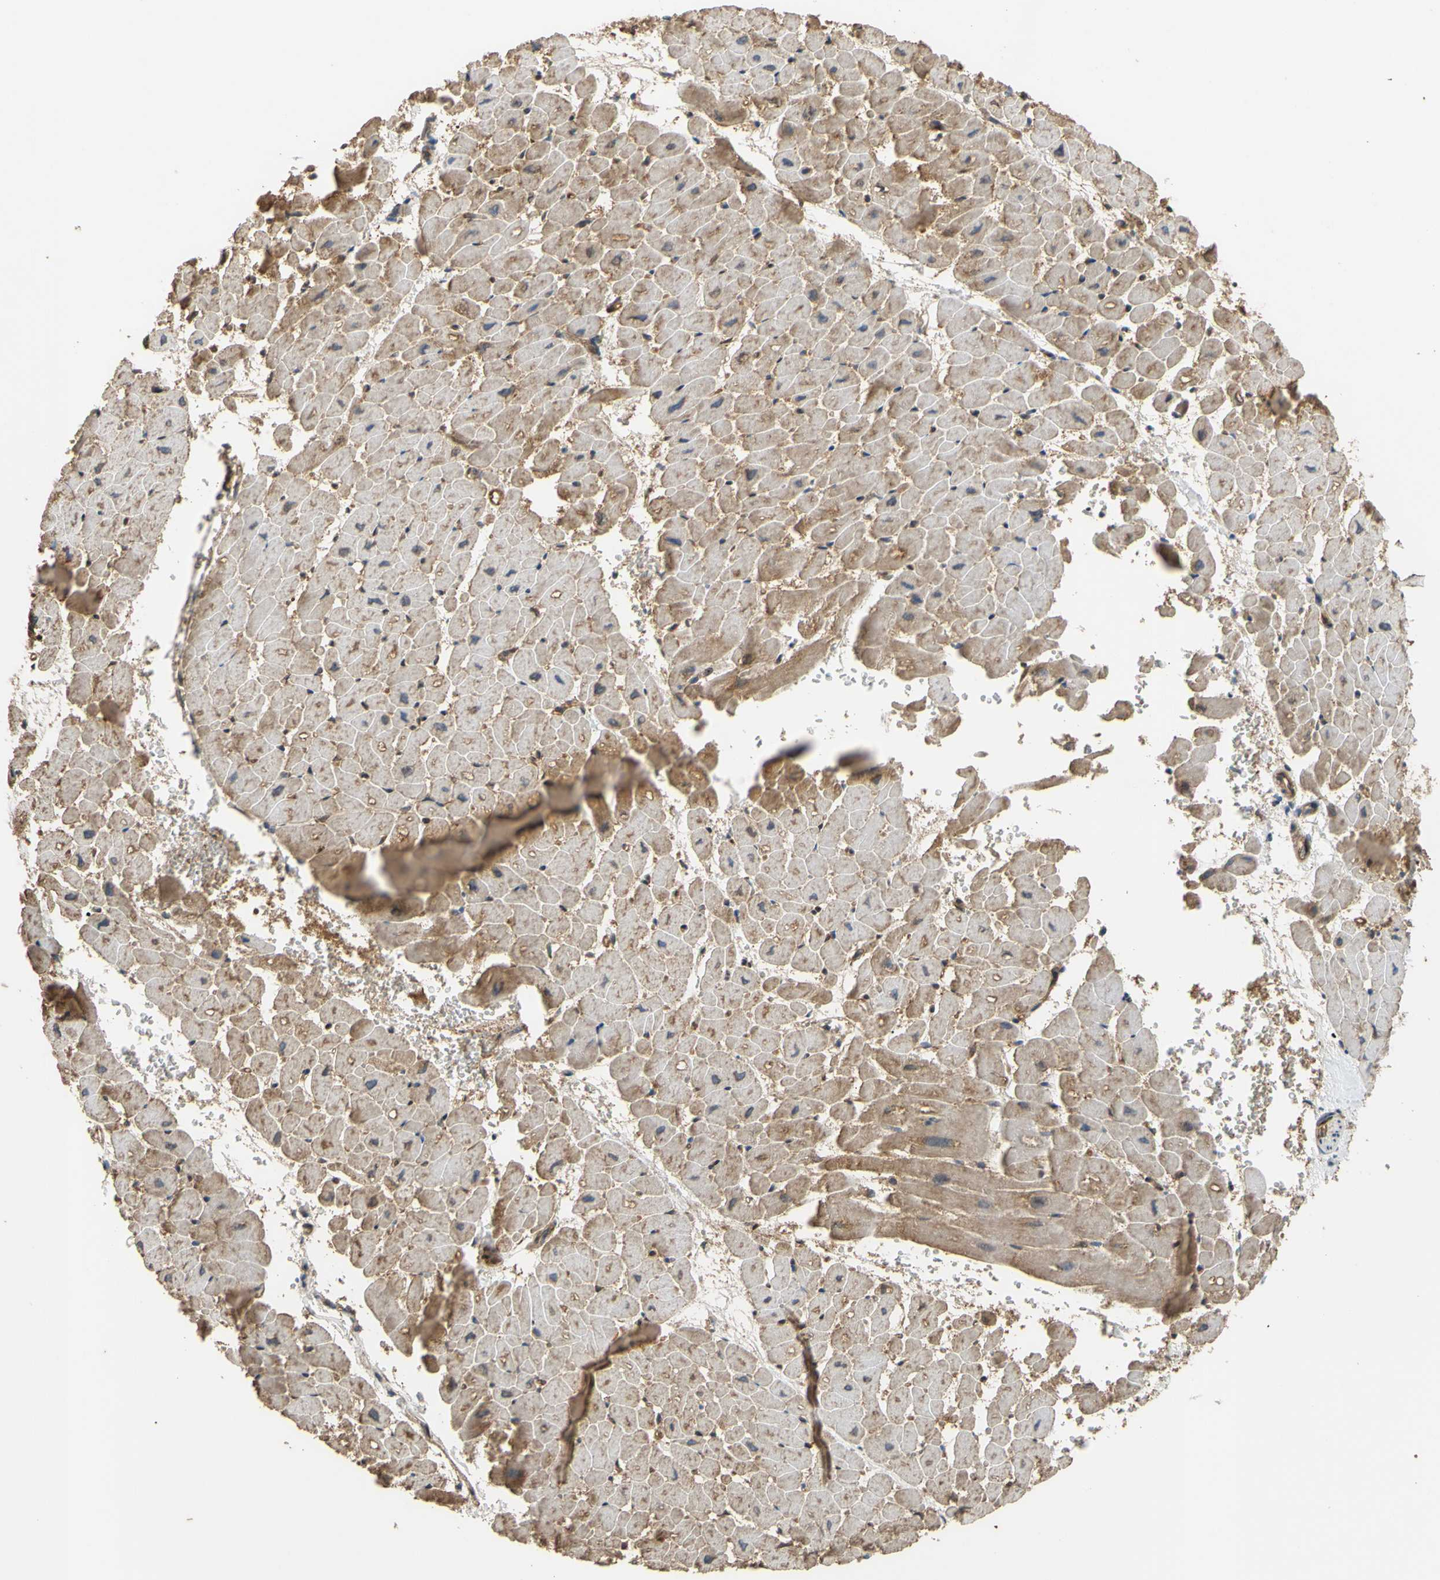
{"staining": {"intensity": "moderate", "quantity": ">75%", "location": "cytoplasmic/membranous"}, "tissue": "heart muscle", "cell_type": "Cardiomyocytes", "image_type": "normal", "snomed": [{"axis": "morphology", "description": "Normal tissue, NOS"}, {"axis": "topography", "description": "Heart"}], "caption": "Normal heart muscle exhibits moderate cytoplasmic/membranous expression in about >75% of cardiomyocytes, visualized by immunohistochemistry.", "gene": "CTTN", "patient": {"sex": "male", "age": 45}}